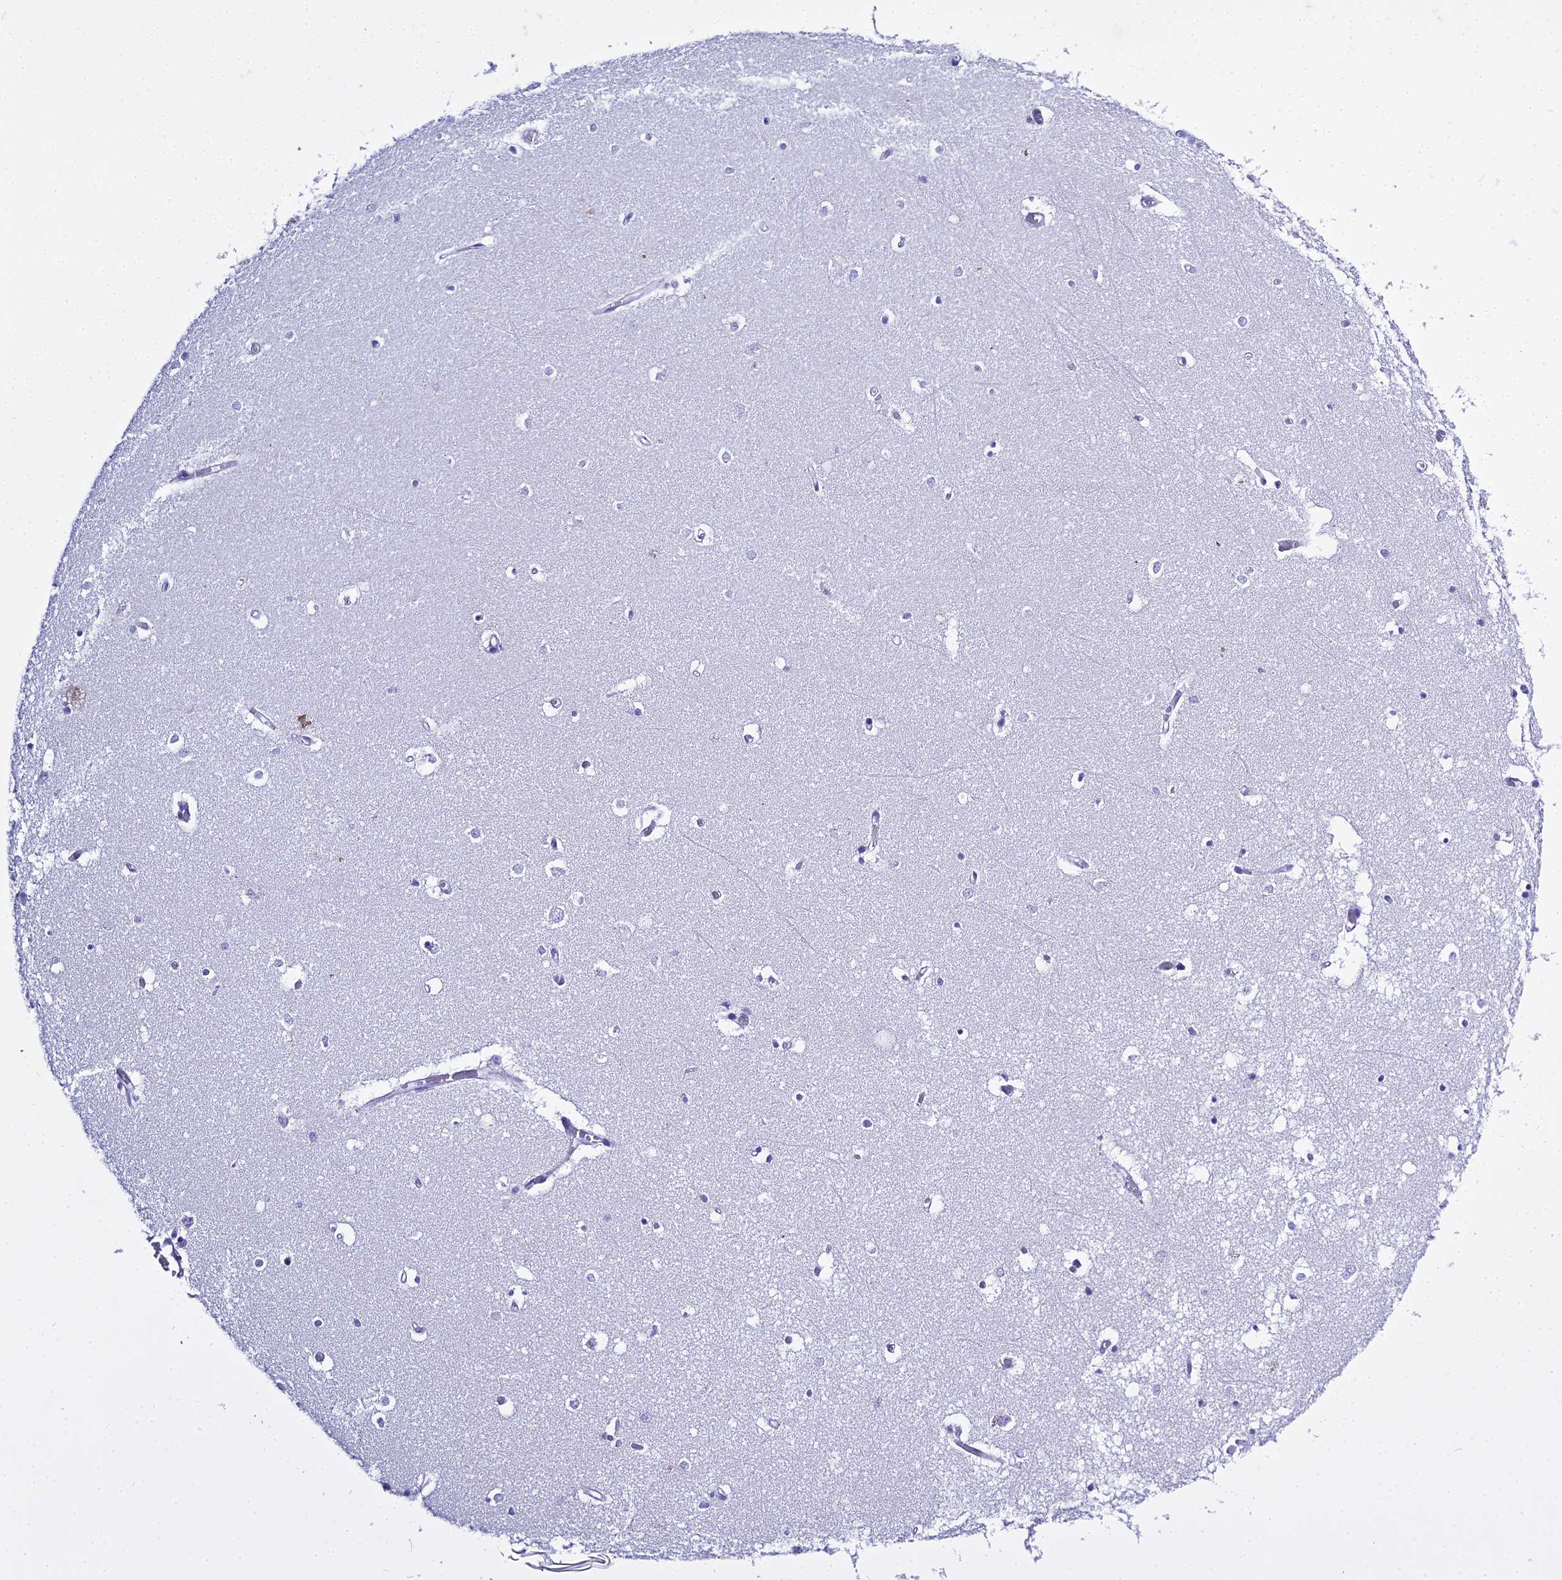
{"staining": {"intensity": "negative", "quantity": "none", "location": "none"}, "tissue": "hippocampus", "cell_type": "Glial cells", "image_type": "normal", "snomed": [{"axis": "morphology", "description": "Normal tissue, NOS"}, {"axis": "topography", "description": "Hippocampus"}], "caption": "The image reveals no significant staining in glial cells of hippocampus.", "gene": "CD5", "patient": {"sex": "male", "age": 70}}